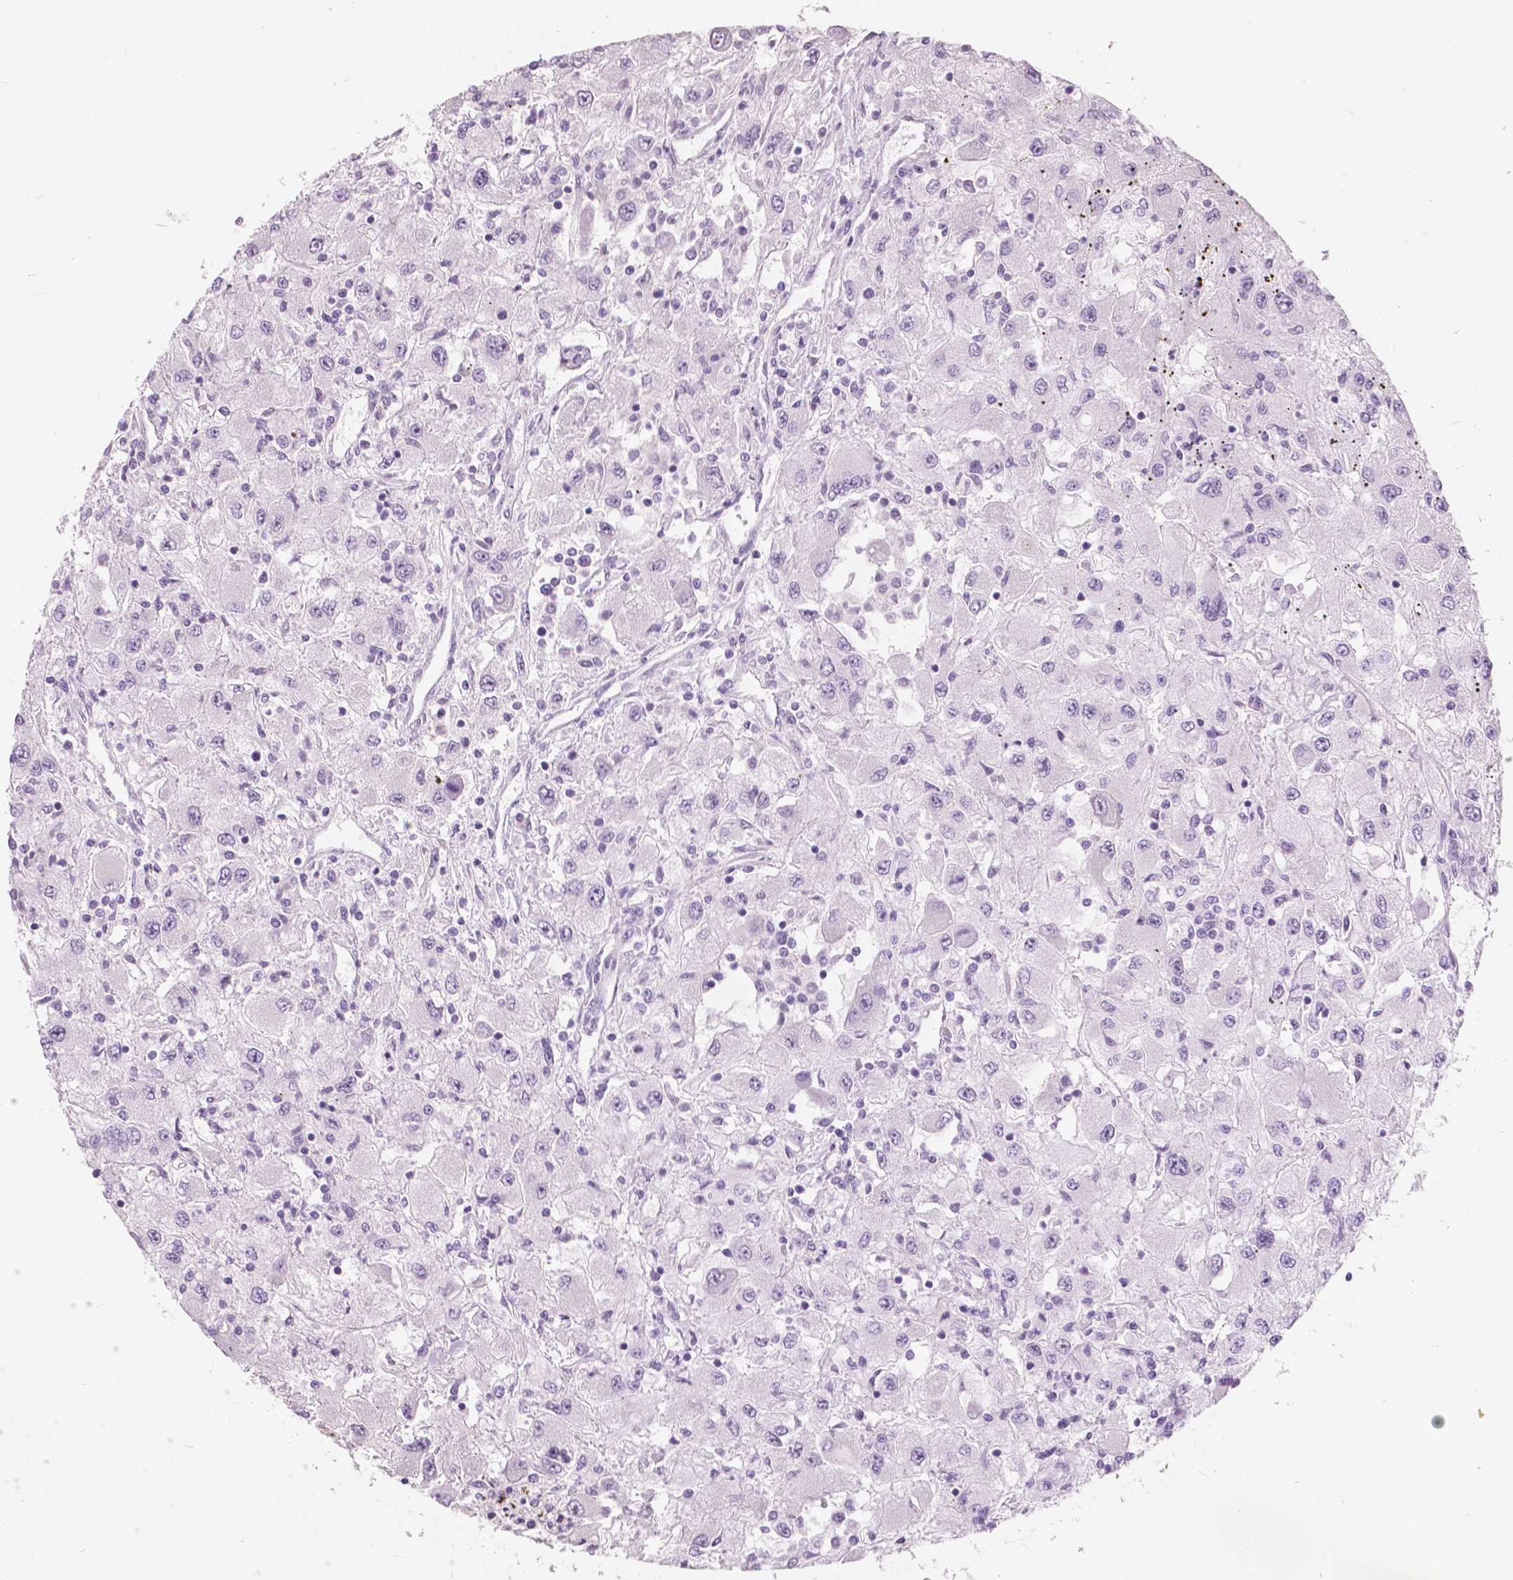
{"staining": {"intensity": "negative", "quantity": "none", "location": "none"}, "tissue": "renal cancer", "cell_type": "Tumor cells", "image_type": "cancer", "snomed": [{"axis": "morphology", "description": "Adenocarcinoma, NOS"}, {"axis": "topography", "description": "Kidney"}], "caption": "This is a micrograph of immunohistochemistry staining of renal cancer, which shows no positivity in tumor cells.", "gene": "A4GNT", "patient": {"sex": "female", "age": 67}}